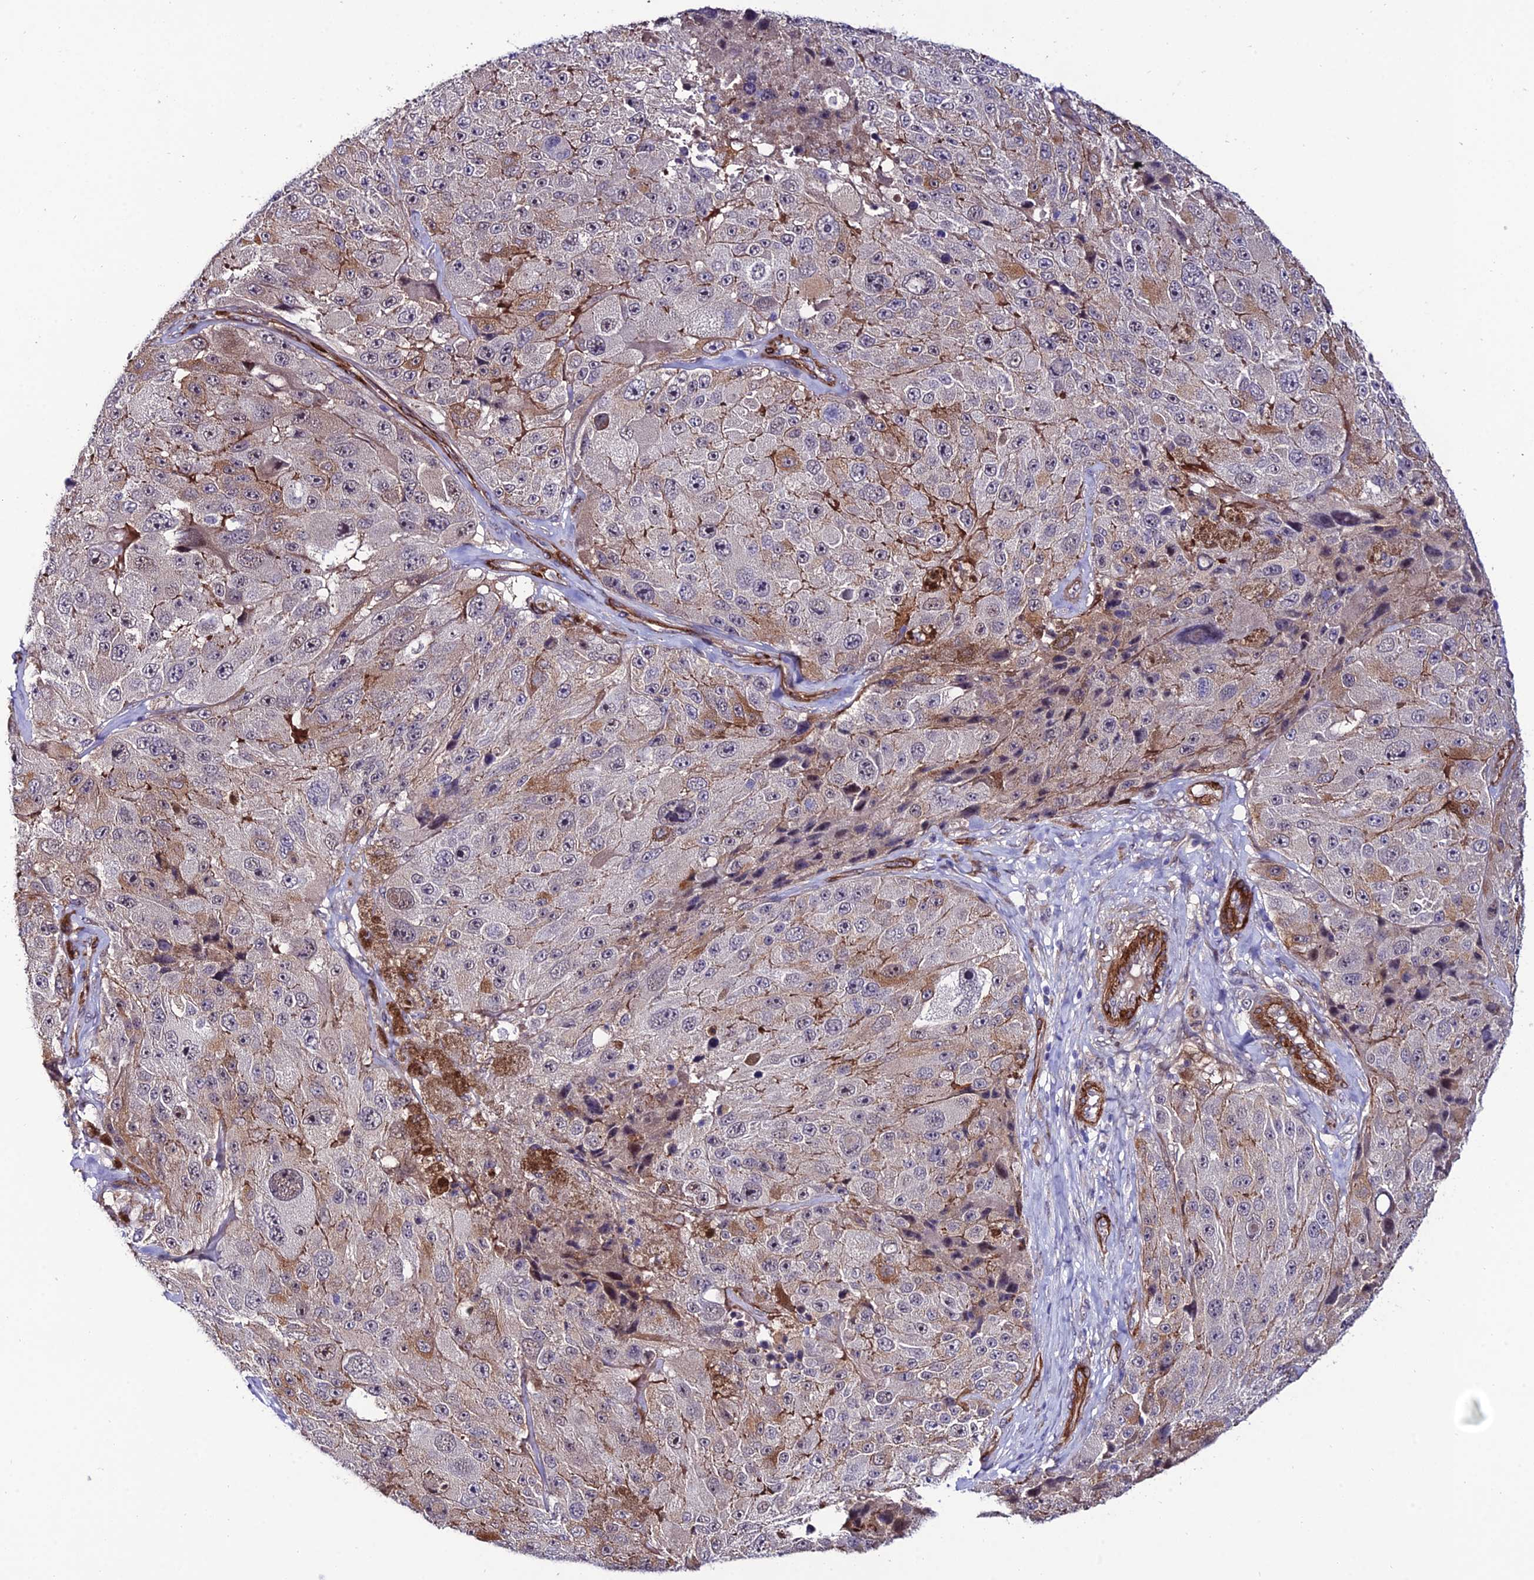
{"staining": {"intensity": "weak", "quantity": "25%-75%", "location": "cytoplasmic/membranous"}, "tissue": "melanoma", "cell_type": "Tumor cells", "image_type": "cancer", "snomed": [{"axis": "morphology", "description": "Malignant melanoma, Metastatic site"}, {"axis": "topography", "description": "Lymph node"}], "caption": "Weak cytoplasmic/membranous staining is appreciated in approximately 25%-75% of tumor cells in melanoma. Ihc stains the protein of interest in brown and the nuclei are stained blue.", "gene": "SYT15", "patient": {"sex": "male", "age": 62}}